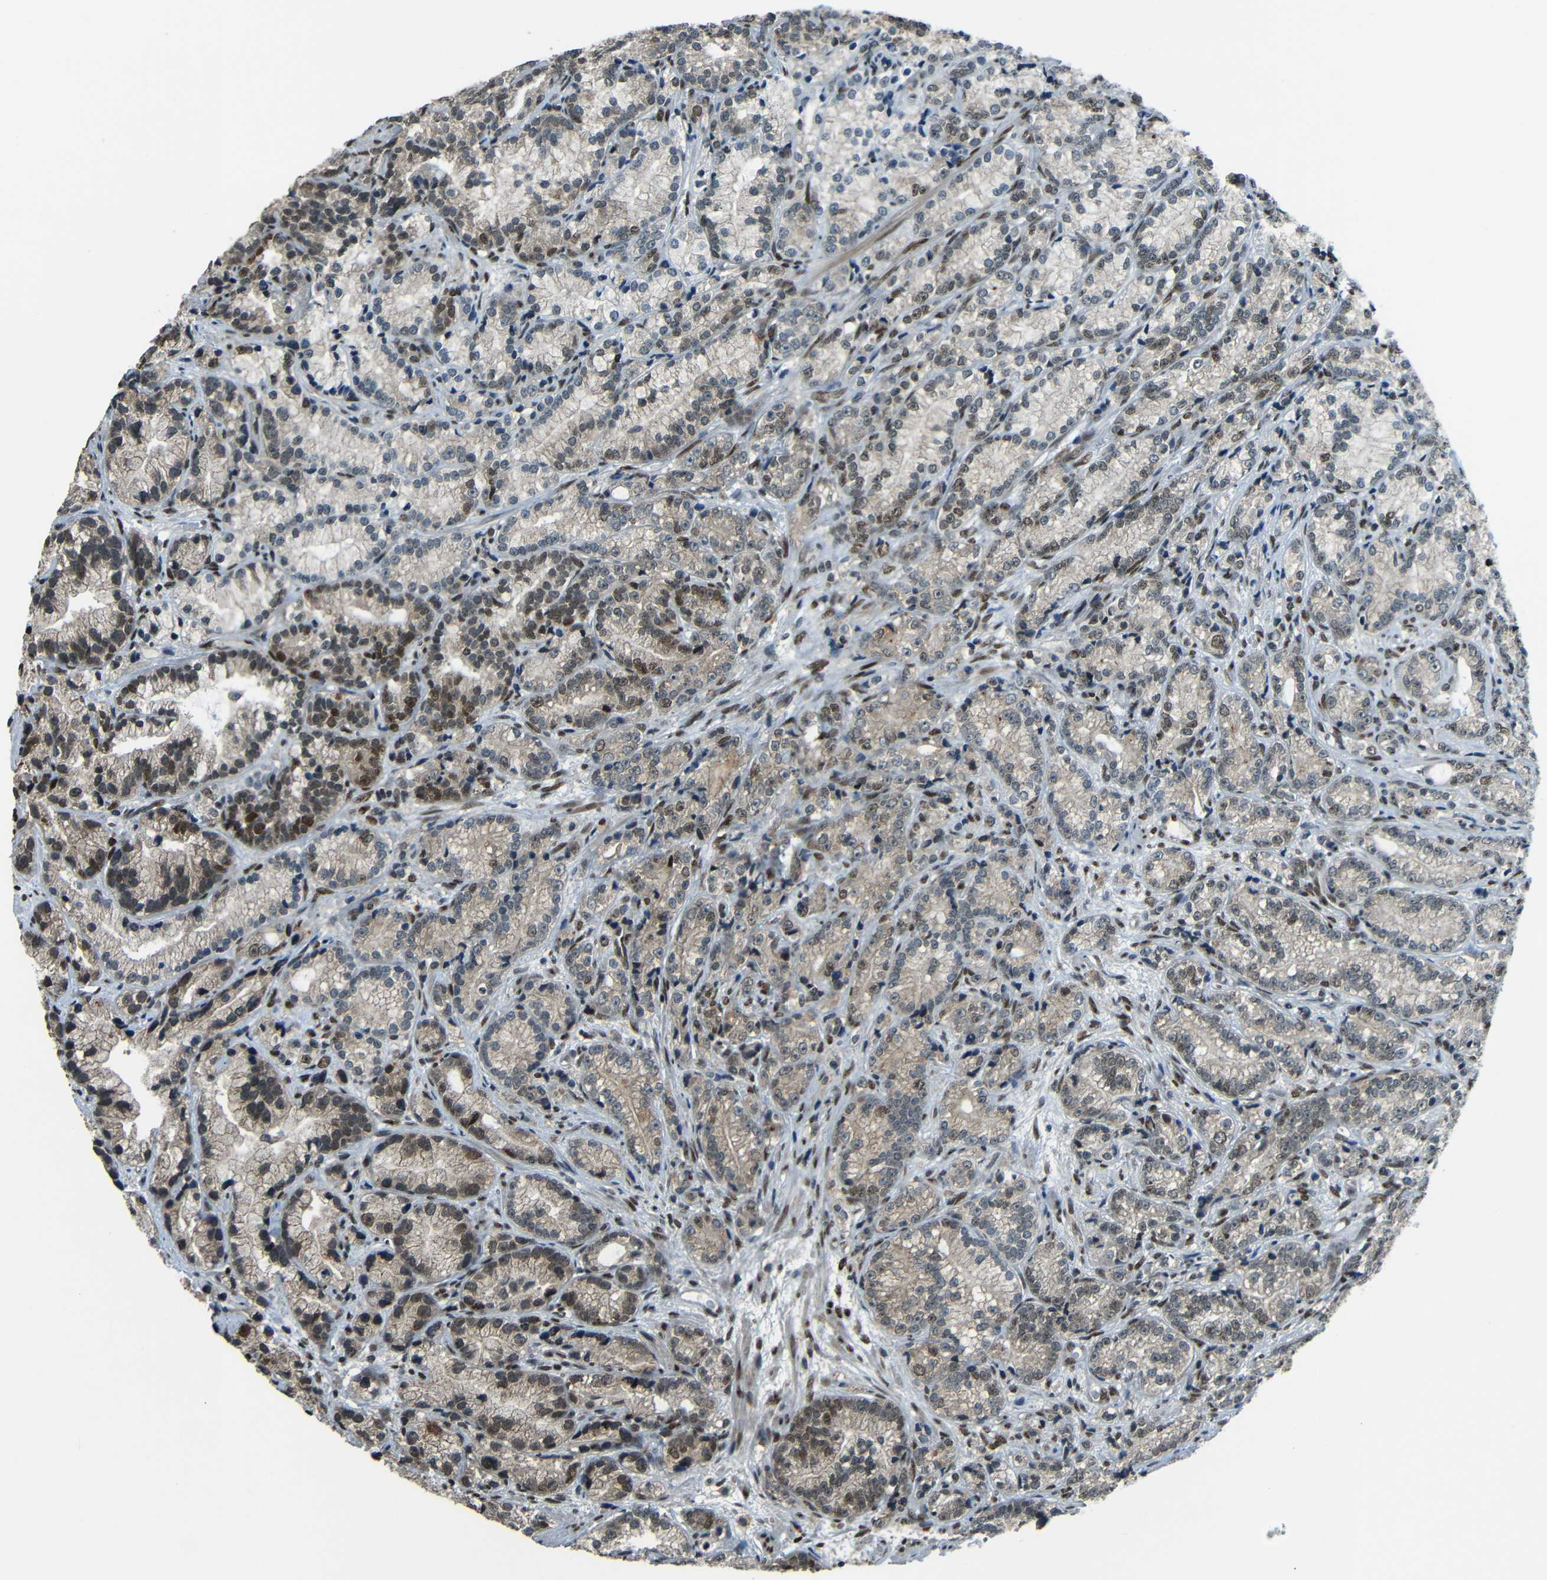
{"staining": {"intensity": "moderate", "quantity": "<25%", "location": "nuclear"}, "tissue": "prostate cancer", "cell_type": "Tumor cells", "image_type": "cancer", "snomed": [{"axis": "morphology", "description": "Adenocarcinoma, Low grade"}, {"axis": "topography", "description": "Prostate"}], "caption": "Human prostate cancer stained with a brown dye exhibits moderate nuclear positive staining in approximately <25% of tumor cells.", "gene": "PSIP1", "patient": {"sex": "male", "age": 89}}